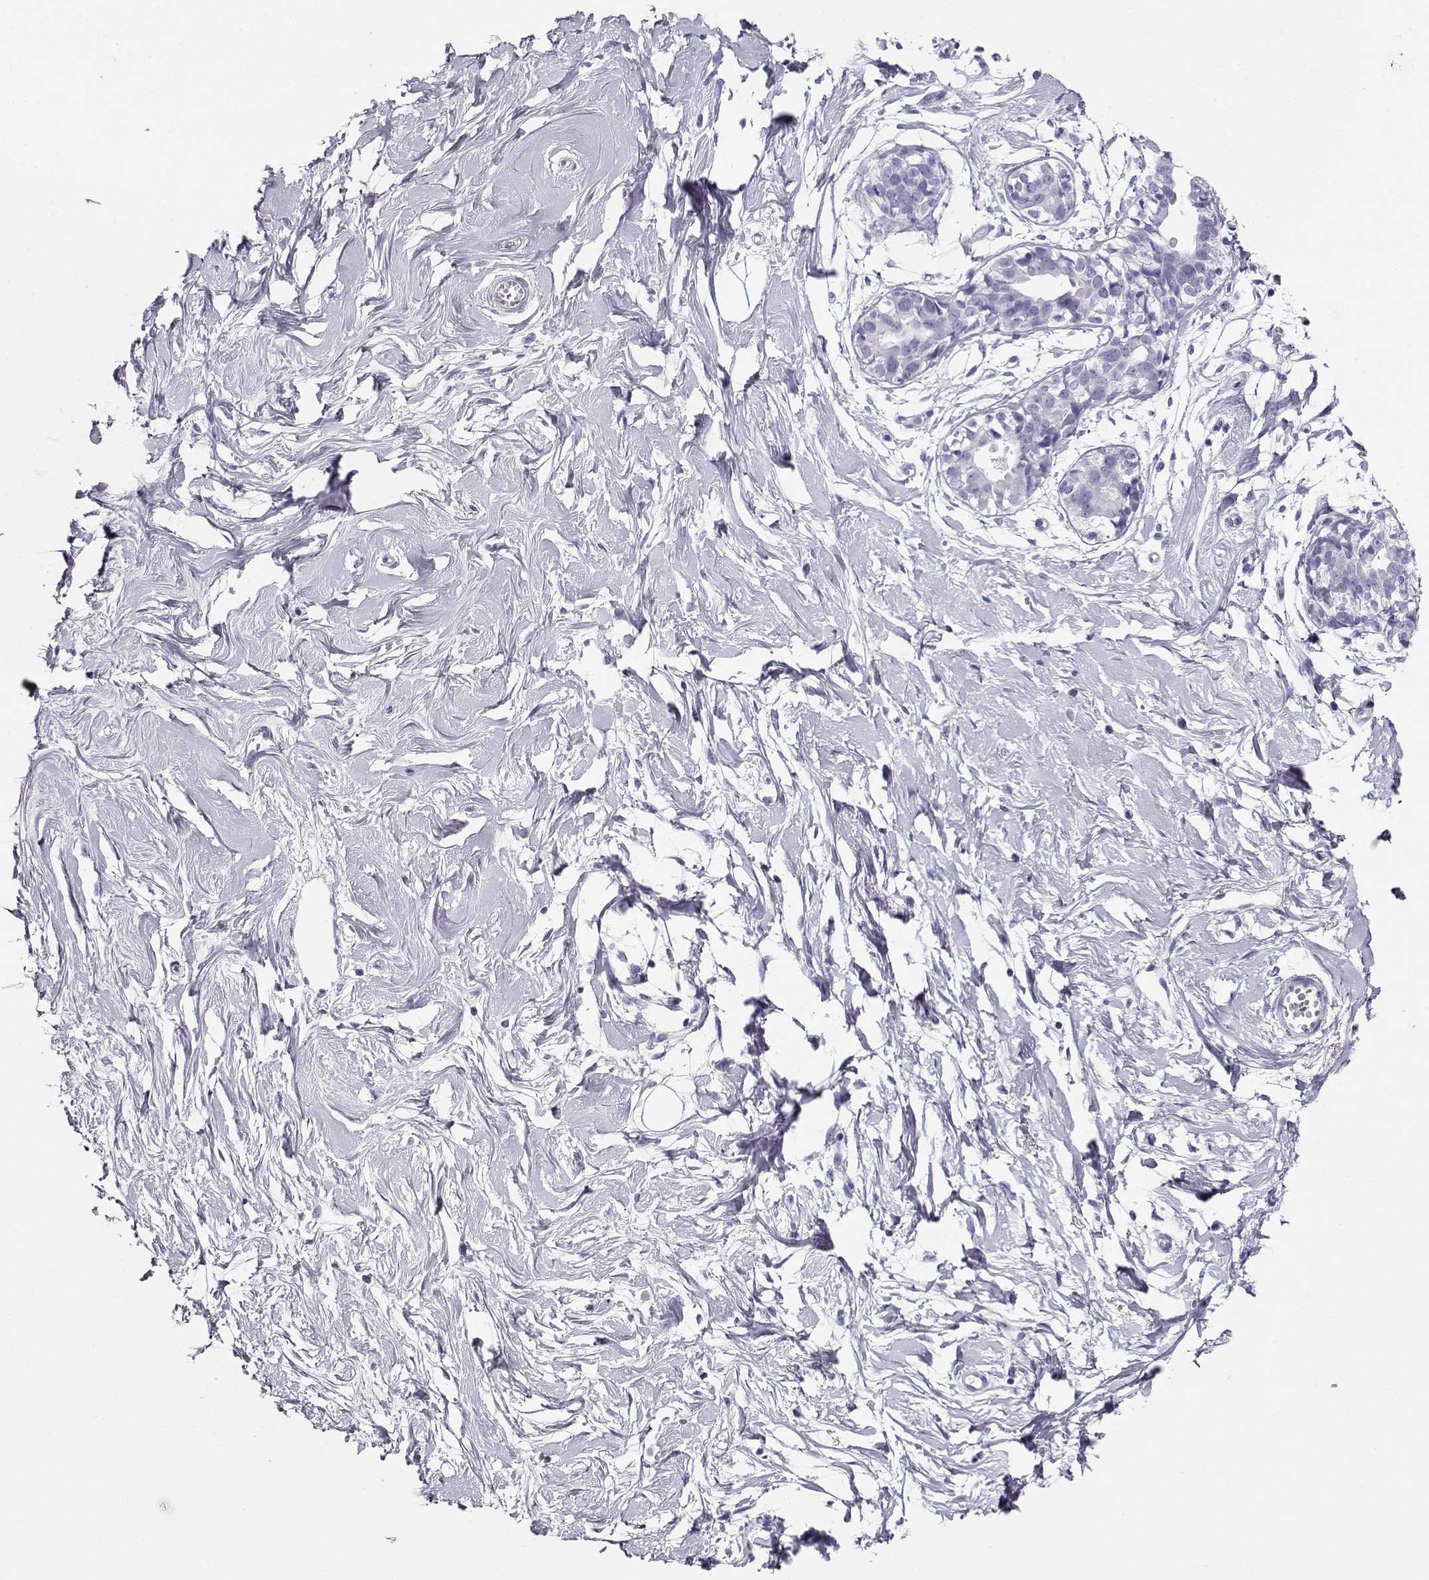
{"staining": {"intensity": "negative", "quantity": "none", "location": "none"}, "tissue": "breast", "cell_type": "Adipocytes", "image_type": "normal", "snomed": [{"axis": "morphology", "description": "Normal tissue, NOS"}, {"axis": "topography", "description": "Breast"}], "caption": "A micrograph of human breast is negative for staining in adipocytes. (DAB IHC, high magnification).", "gene": "CRX", "patient": {"sex": "female", "age": 49}}